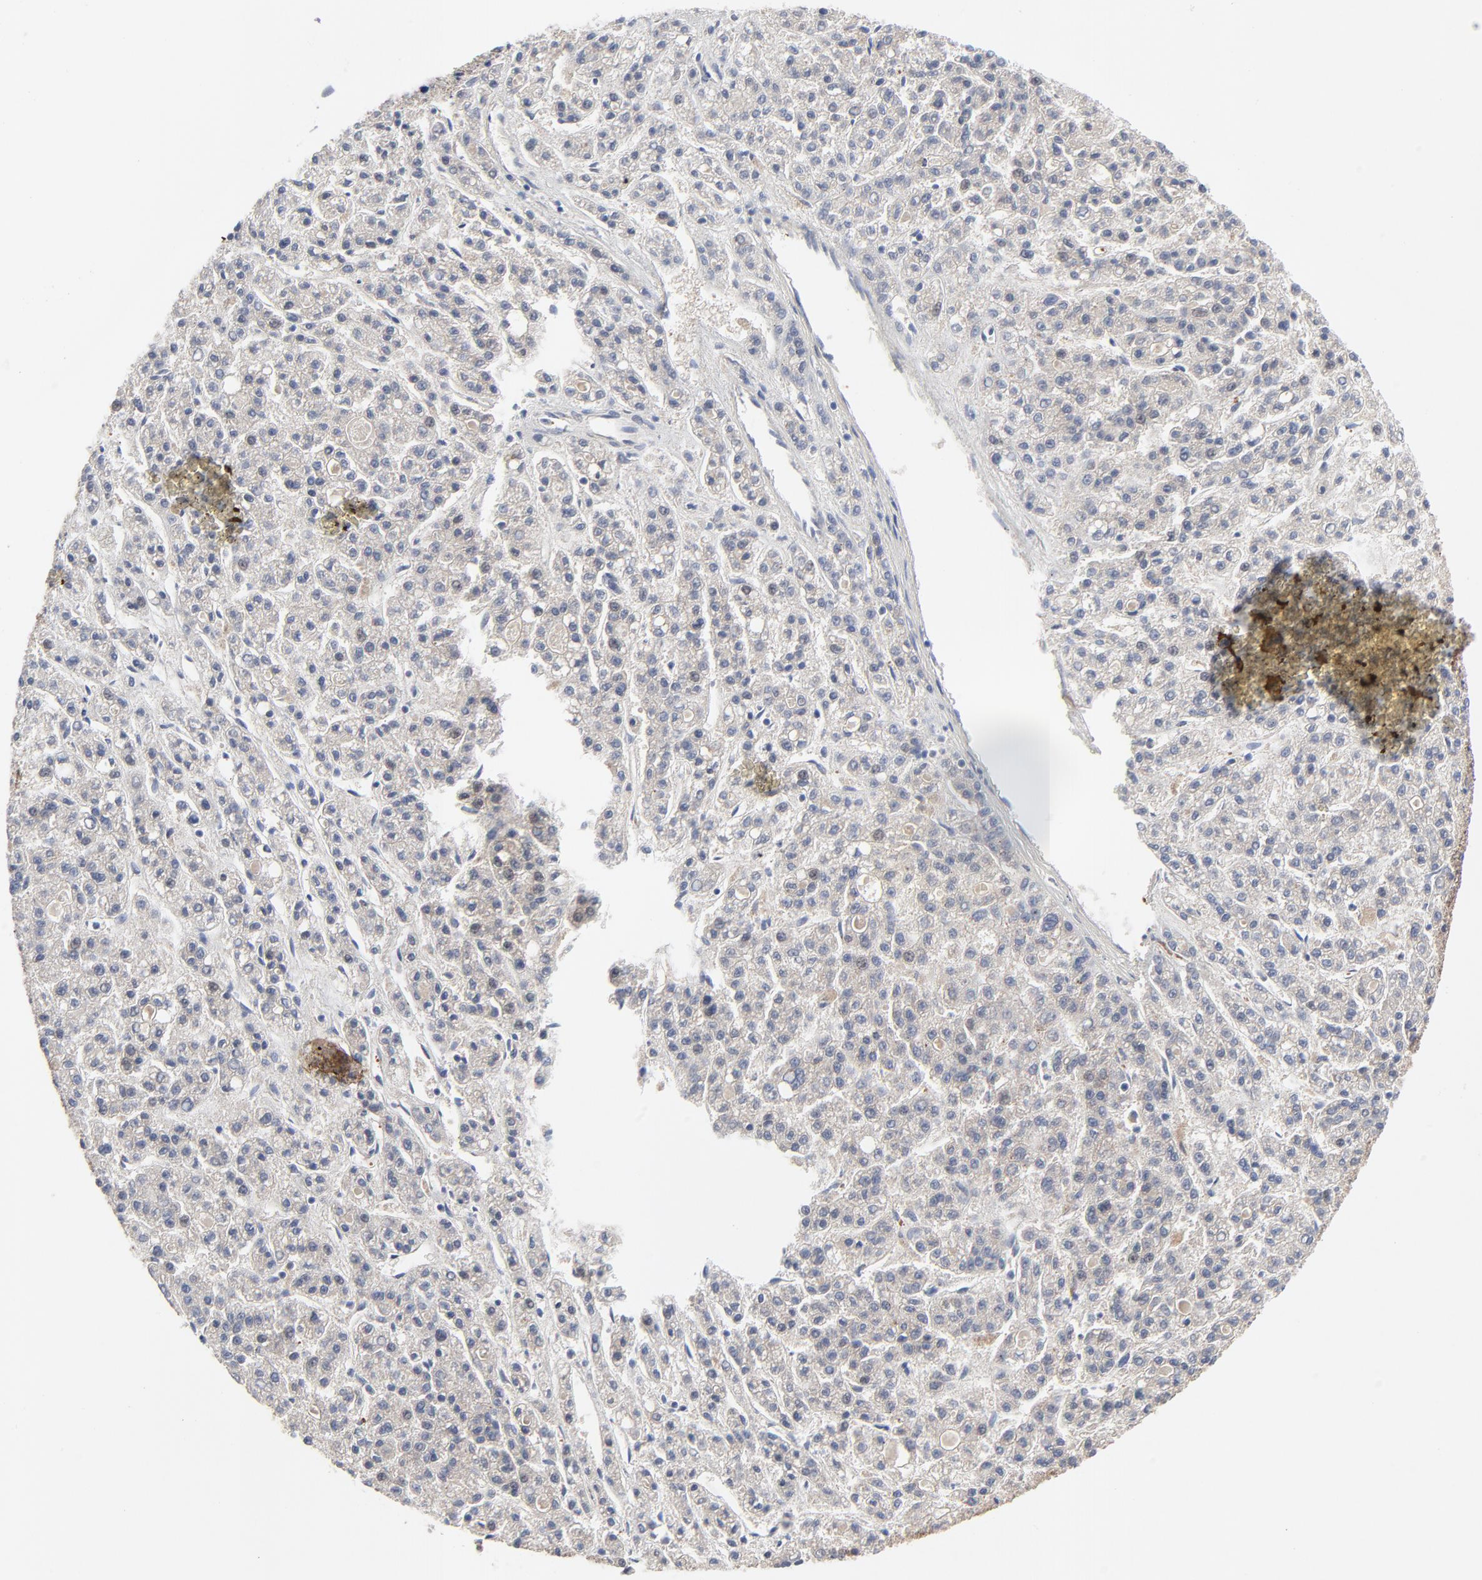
{"staining": {"intensity": "negative", "quantity": "none", "location": "none"}, "tissue": "liver cancer", "cell_type": "Tumor cells", "image_type": "cancer", "snomed": [{"axis": "morphology", "description": "Carcinoma, Hepatocellular, NOS"}, {"axis": "topography", "description": "Liver"}], "caption": "DAB (3,3'-diaminobenzidine) immunohistochemical staining of human liver hepatocellular carcinoma demonstrates no significant positivity in tumor cells.", "gene": "VAV2", "patient": {"sex": "male", "age": 70}}